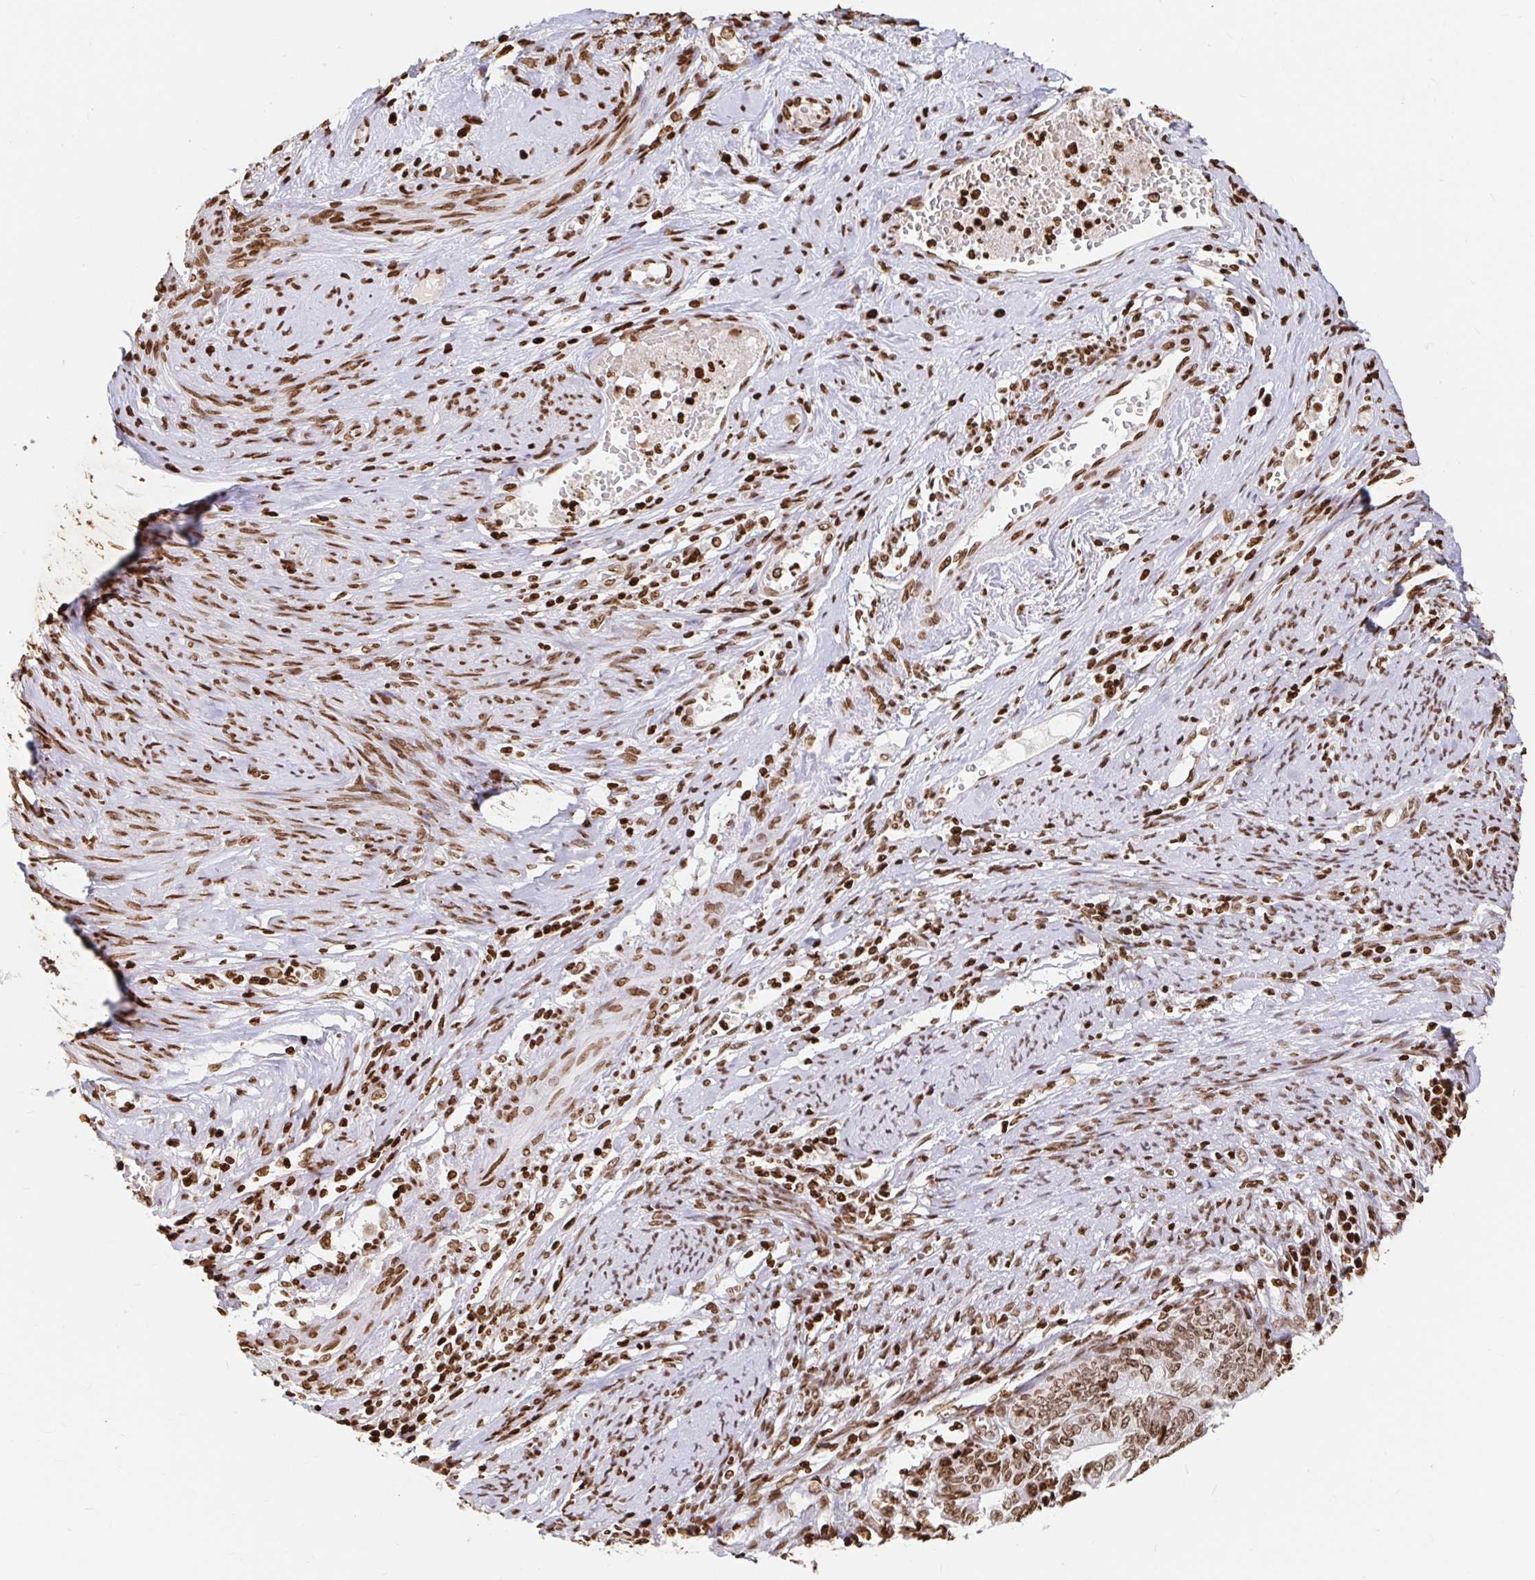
{"staining": {"intensity": "moderate", "quantity": ">75%", "location": "nuclear"}, "tissue": "endometrial cancer", "cell_type": "Tumor cells", "image_type": "cancer", "snomed": [{"axis": "morphology", "description": "Adenocarcinoma, NOS"}, {"axis": "topography", "description": "Endometrium"}], "caption": "Endometrial cancer (adenocarcinoma) tissue displays moderate nuclear staining in about >75% of tumor cells The staining was performed using DAB (3,3'-diaminobenzidine), with brown indicating positive protein expression. Nuclei are stained blue with hematoxylin.", "gene": "H2BC5", "patient": {"sex": "female", "age": 65}}